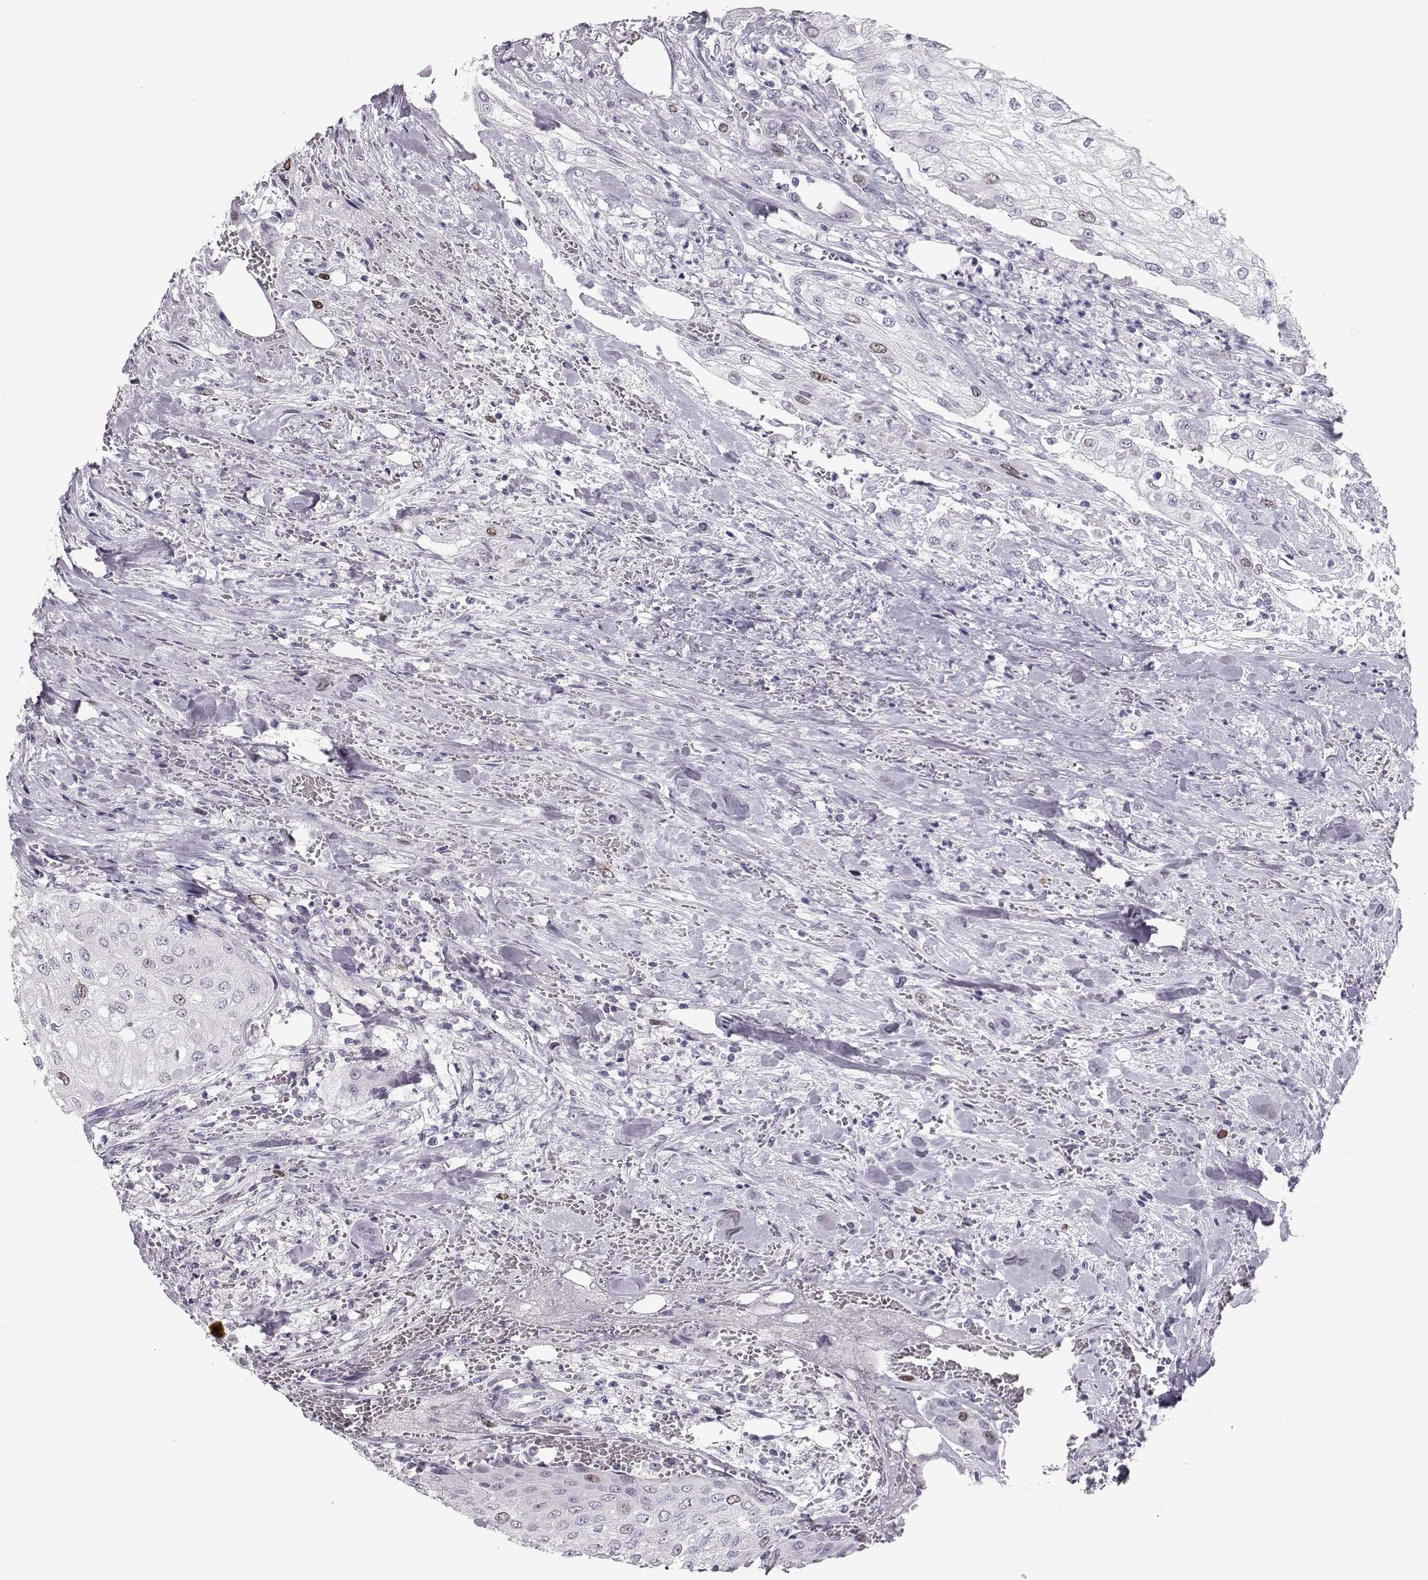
{"staining": {"intensity": "weak", "quantity": "<25%", "location": "nuclear"}, "tissue": "urothelial cancer", "cell_type": "Tumor cells", "image_type": "cancer", "snomed": [{"axis": "morphology", "description": "Urothelial carcinoma, High grade"}, {"axis": "topography", "description": "Urinary bladder"}], "caption": "IHC histopathology image of neoplastic tissue: urothelial carcinoma (high-grade) stained with DAB exhibits no significant protein expression in tumor cells. (DAB (3,3'-diaminobenzidine) IHC with hematoxylin counter stain).", "gene": "SGO1", "patient": {"sex": "male", "age": 62}}